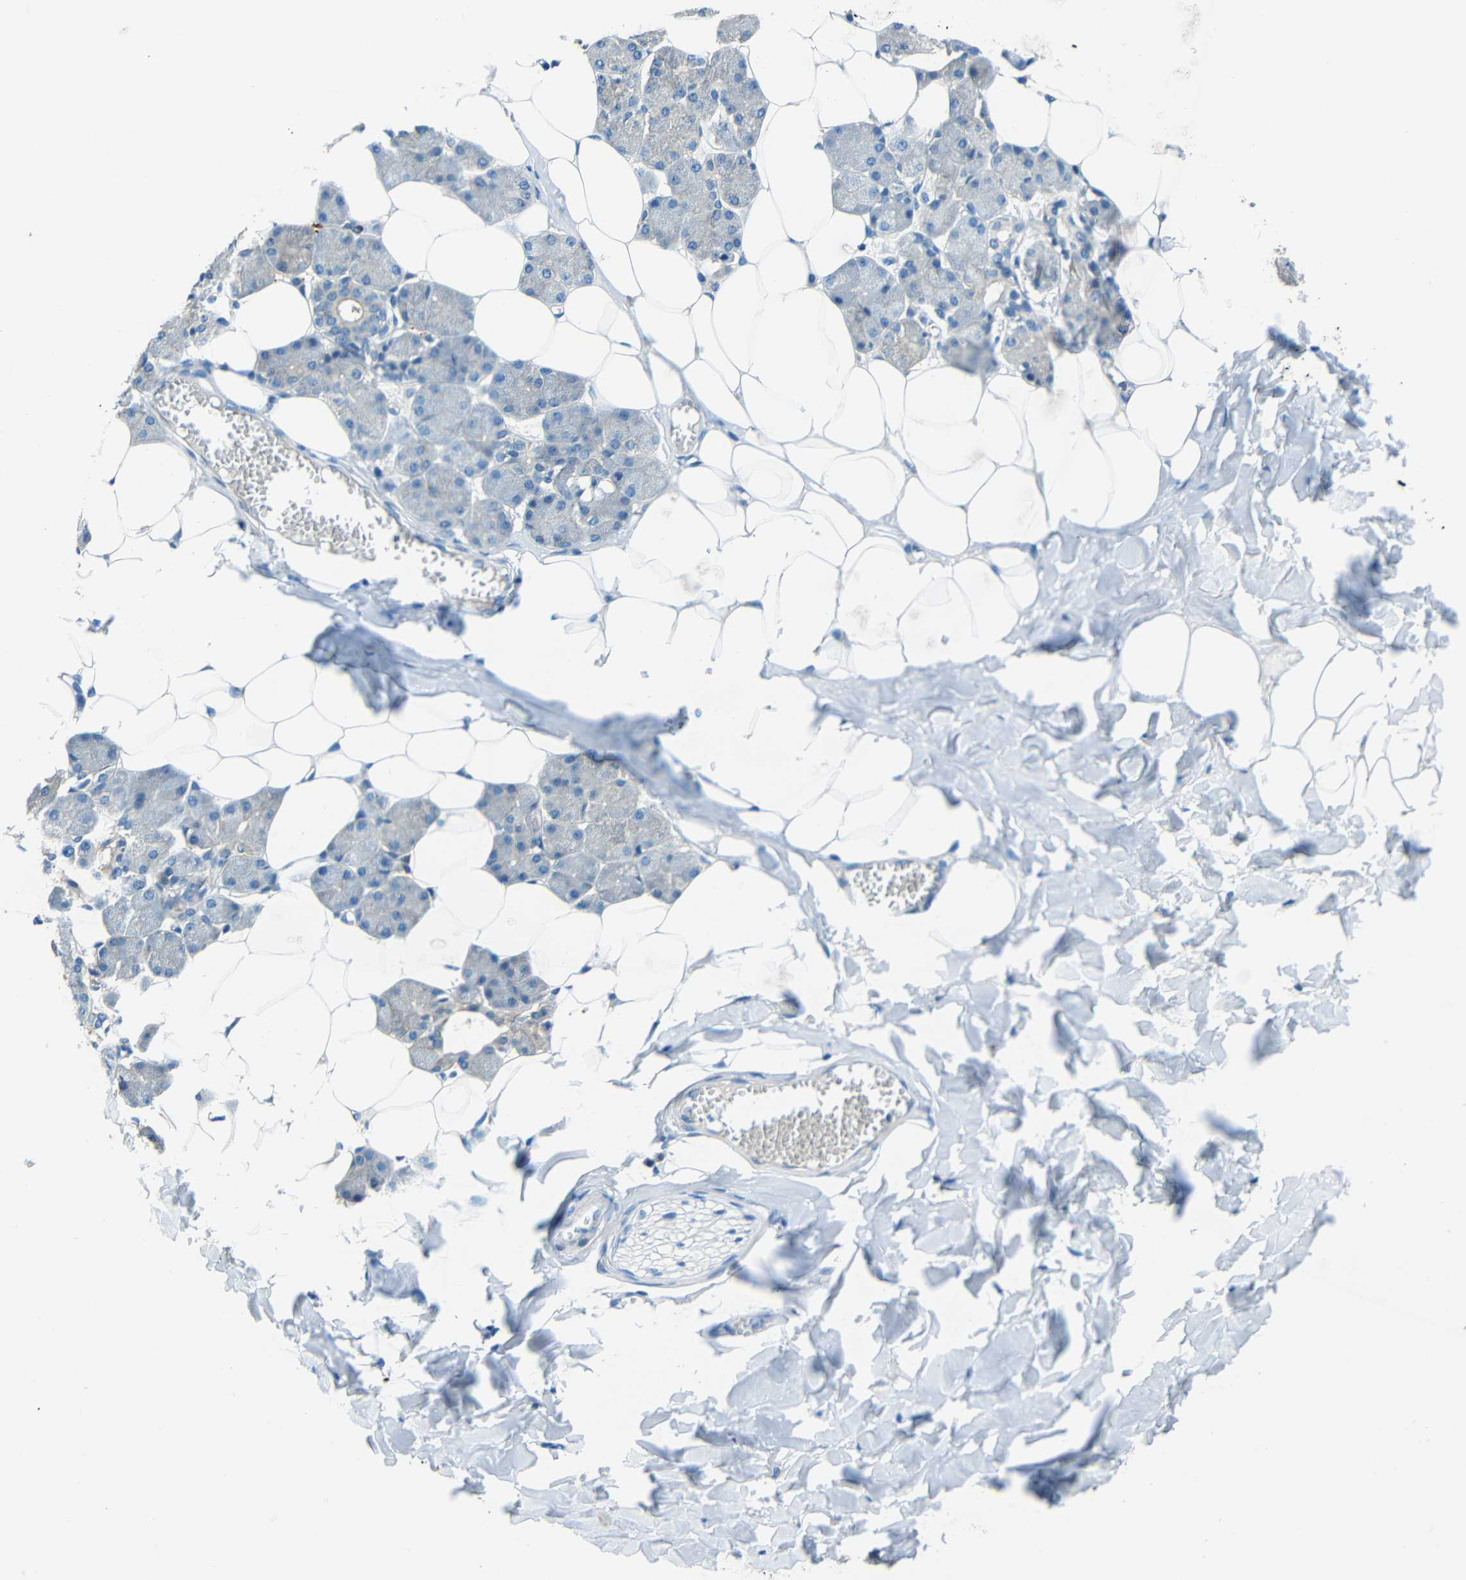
{"staining": {"intensity": "weak", "quantity": "25%-75%", "location": "cytoplasmic/membranous"}, "tissue": "salivary gland", "cell_type": "Glandular cells", "image_type": "normal", "snomed": [{"axis": "morphology", "description": "Normal tissue, NOS"}, {"axis": "morphology", "description": "Adenoma, NOS"}, {"axis": "topography", "description": "Salivary gland"}], "caption": "A micrograph of human salivary gland stained for a protein shows weak cytoplasmic/membranous brown staining in glandular cells. Using DAB (3,3'-diaminobenzidine) (brown) and hematoxylin (blue) stains, captured at high magnification using brightfield microscopy.", "gene": "CYP26B1", "patient": {"sex": "female", "age": 32}}